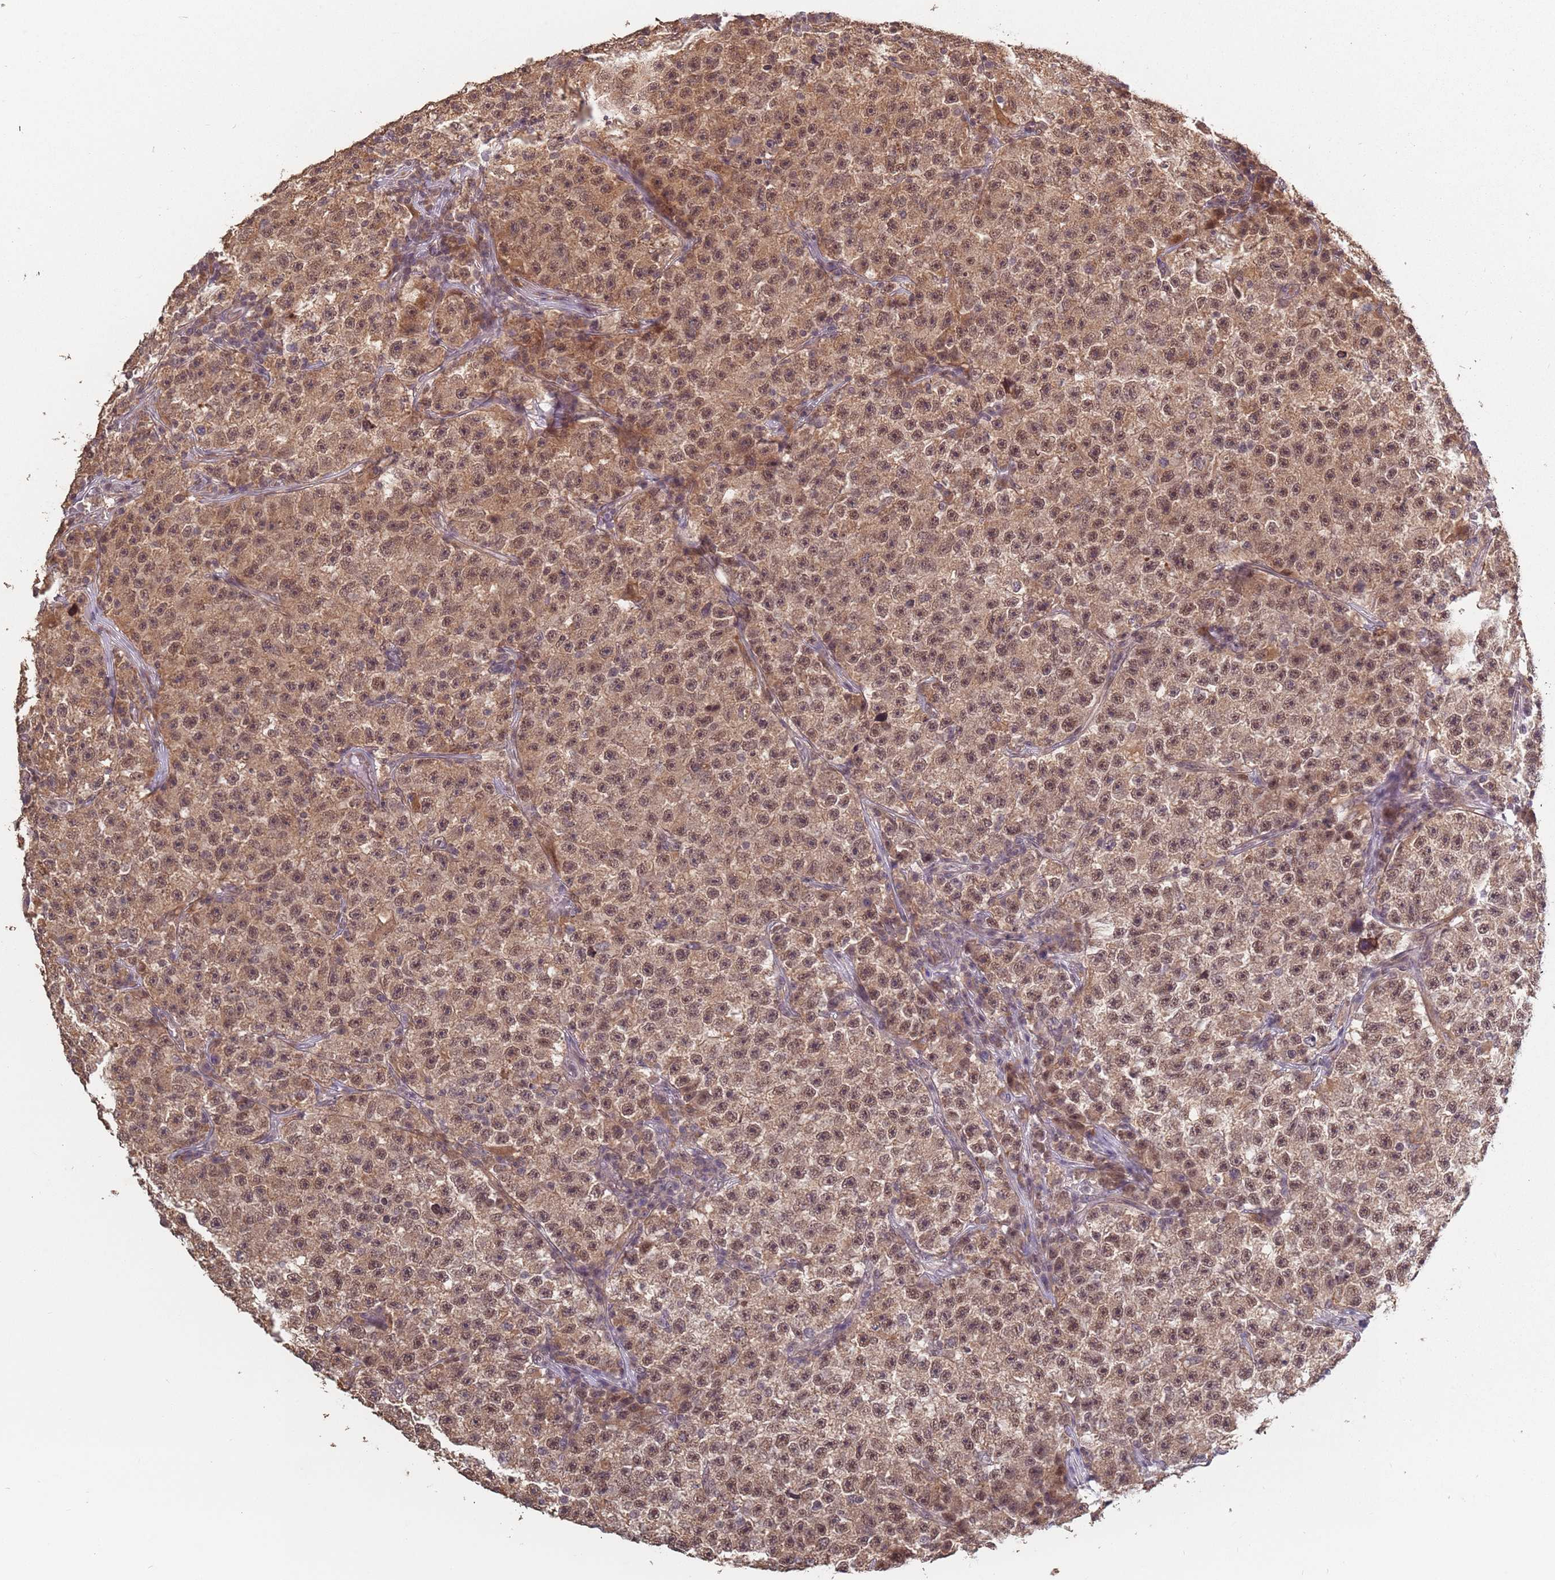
{"staining": {"intensity": "moderate", "quantity": ">75%", "location": "cytoplasmic/membranous,nuclear"}, "tissue": "testis cancer", "cell_type": "Tumor cells", "image_type": "cancer", "snomed": [{"axis": "morphology", "description": "Seminoma, NOS"}, {"axis": "topography", "description": "Testis"}], "caption": "IHC photomicrograph of neoplastic tissue: testis cancer (seminoma) stained using immunohistochemistry reveals medium levels of moderate protein expression localized specifically in the cytoplasmic/membranous and nuclear of tumor cells, appearing as a cytoplasmic/membranous and nuclear brown color.", "gene": "VPS52", "patient": {"sex": "male", "age": 22}}